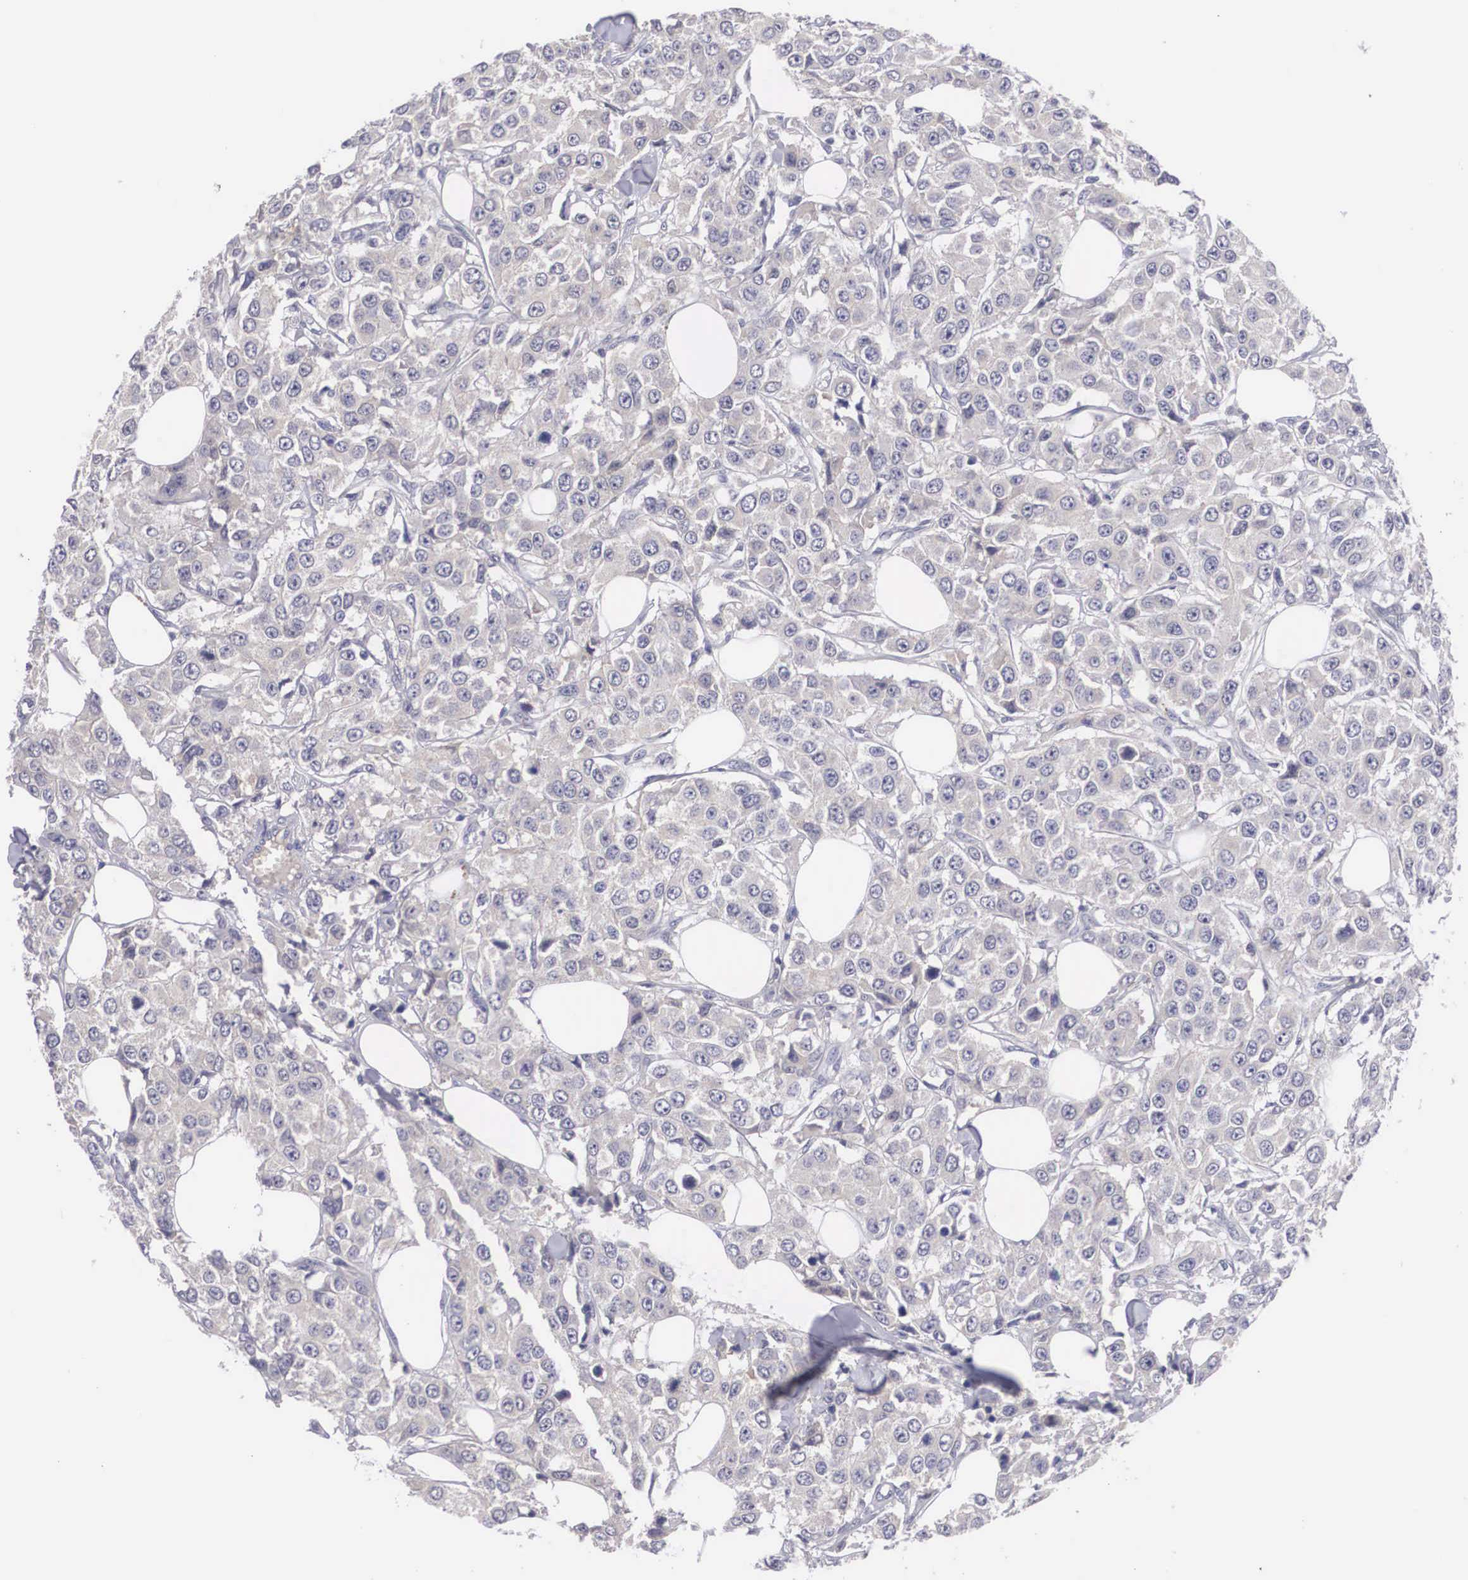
{"staining": {"intensity": "negative", "quantity": "none", "location": "none"}, "tissue": "breast cancer", "cell_type": "Tumor cells", "image_type": "cancer", "snomed": [{"axis": "morphology", "description": "Duct carcinoma"}, {"axis": "topography", "description": "Breast"}], "caption": "Human intraductal carcinoma (breast) stained for a protein using IHC exhibits no positivity in tumor cells.", "gene": "ABHD4", "patient": {"sex": "female", "age": 58}}